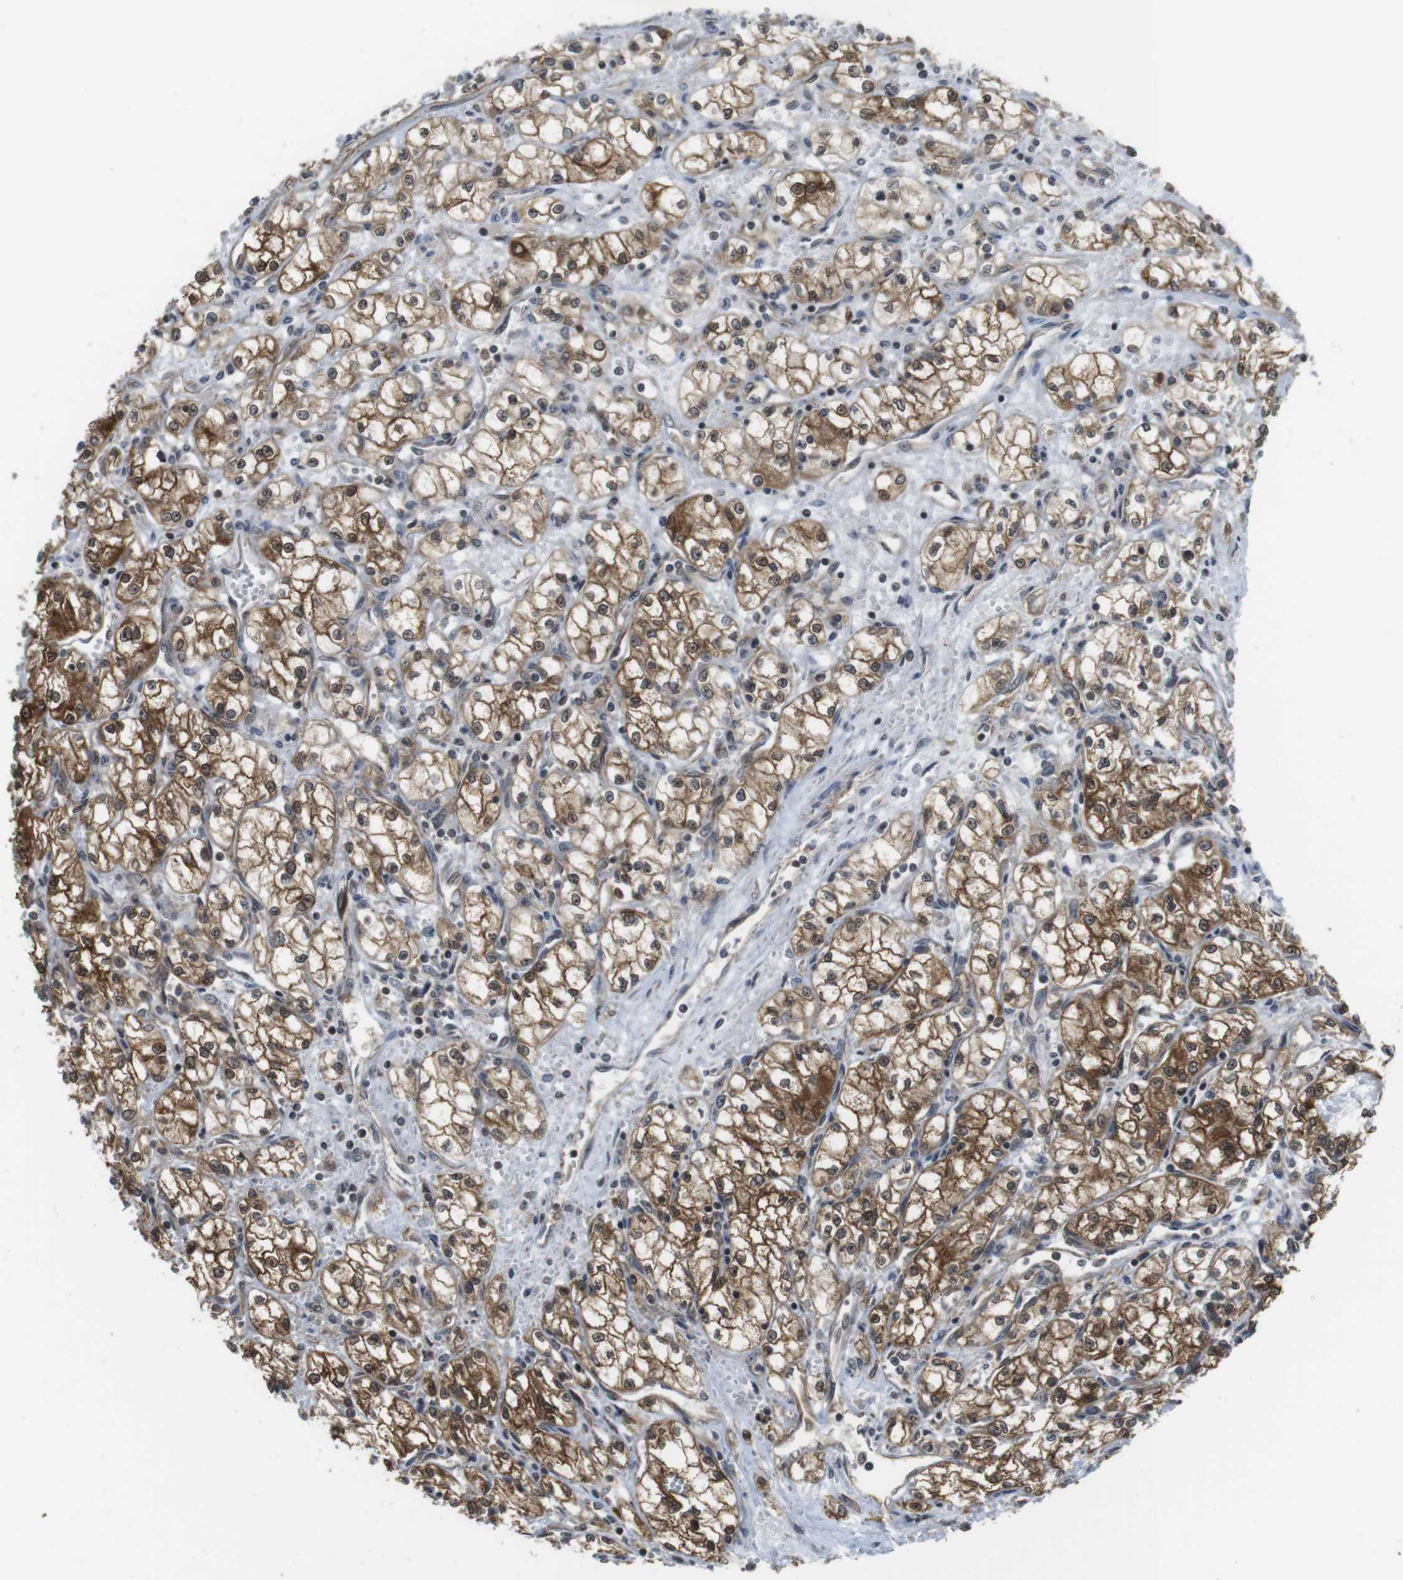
{"staining": {"intensity": "strong", "quantity": "25%-75%", "location": "cytoplasmic/membranous,nuclear"}, "tissue": "renal cancer", "cell_type": "Tumor cells", "image_type": "cancer", "snomed": [{"axis": "morphology", "description": "Normal tissue, NOS"}, {"axis": "morphology", "description": "Adenocarcinoma, NOS"}, {"axis": "topography", "description": "Kidney"}], "caption": "IHC staining of adenocarcinoma (renal), which reveals high levels of strong cytoplasmic/membranous and nuclear expression in approximately 25%-75% of tumor cells indicating strong cytoplasmic/membranous and nuclear protein expression. The staining was performed using DAB (brown) for protein detection and nuclei were counterstained in hematoxylin (blue).", "gene": "CC2D1A", "patient": {"sex": "male", "age": 59}}